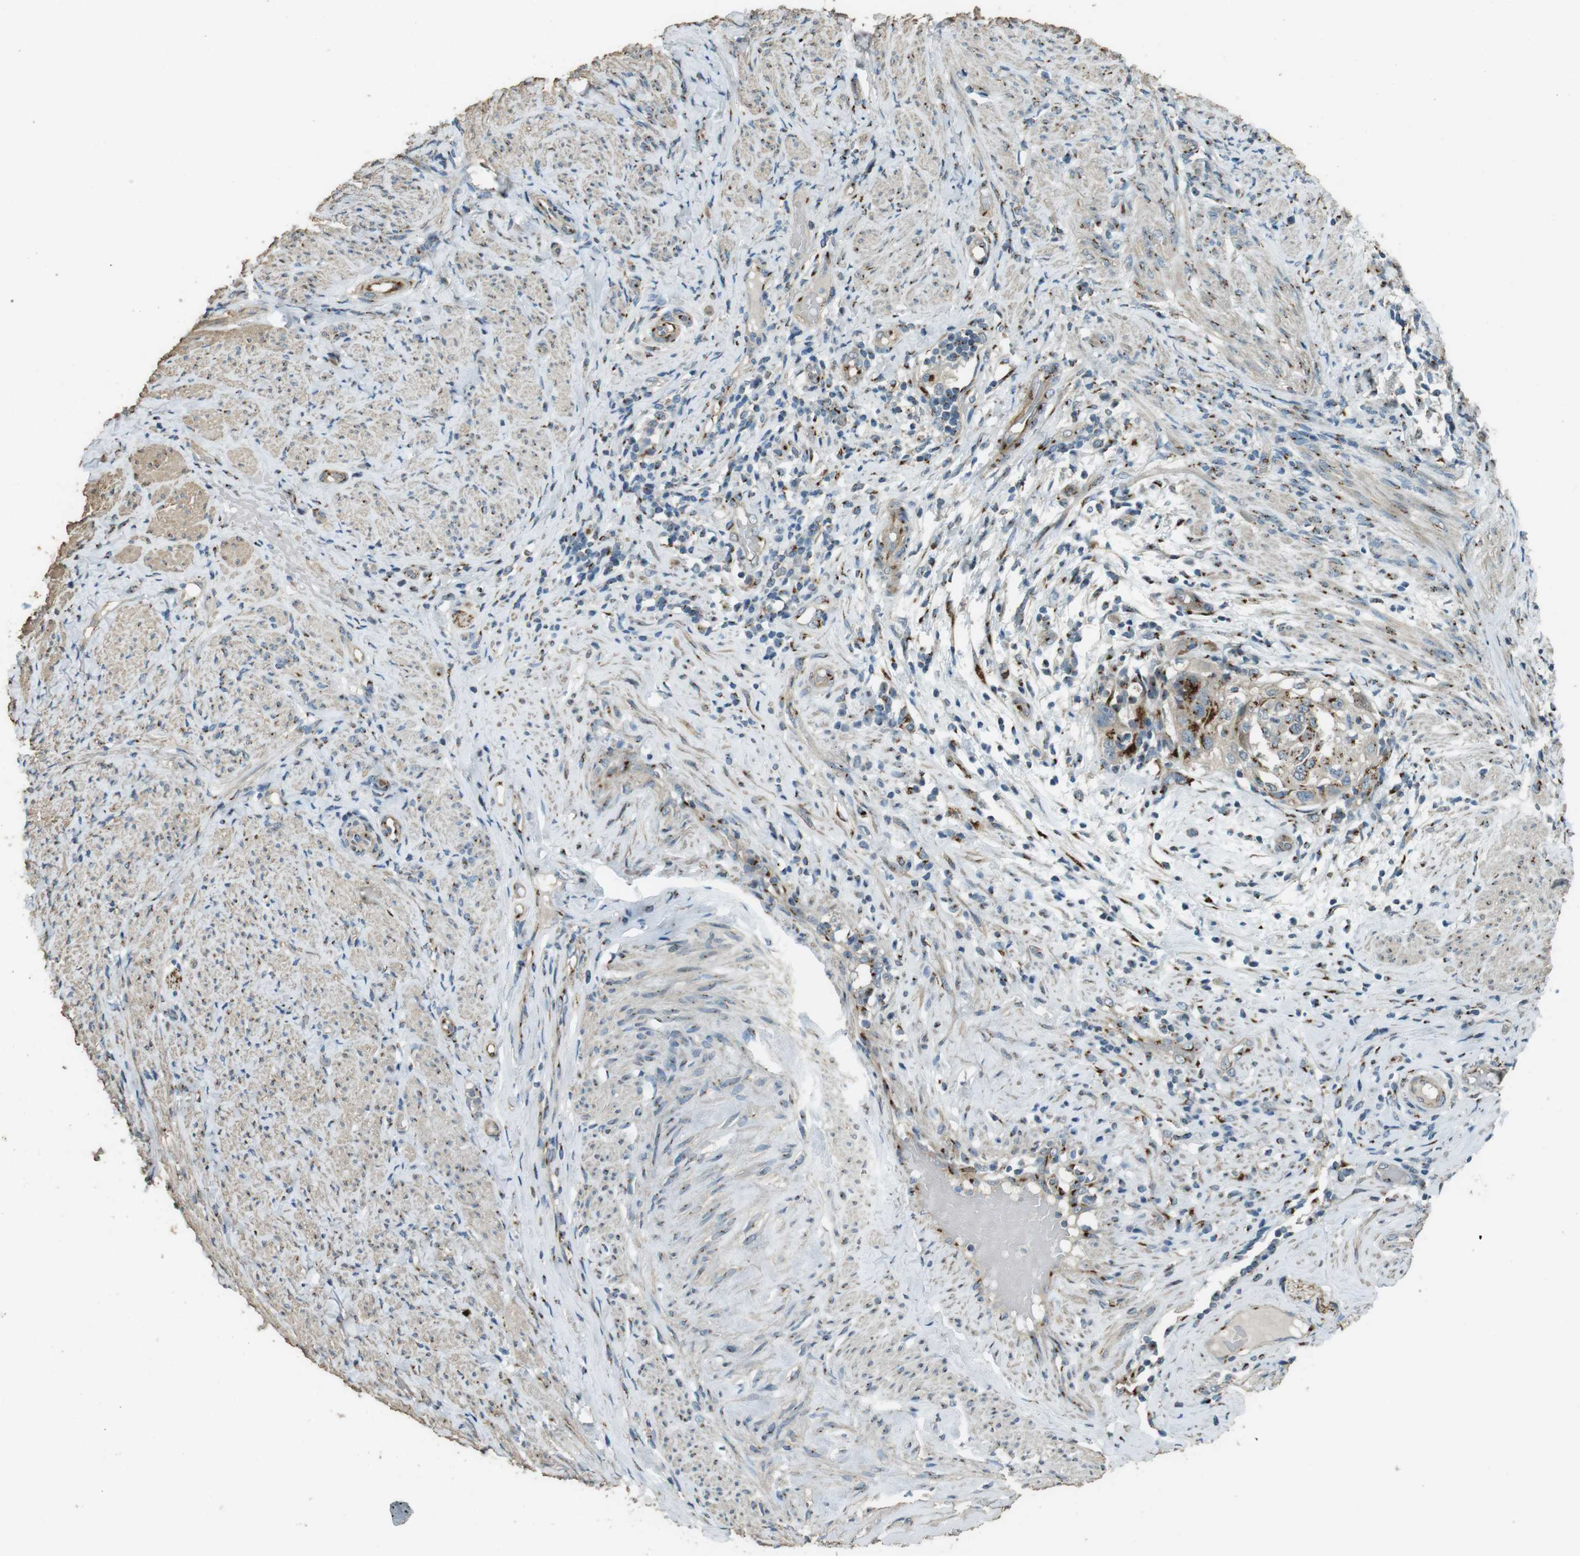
{"staining": {"intensity": "moderate", "quantity": ">75%", "location": "cytoplasmic/membranous"}, "tissue": "endometrial cancer", "cell_type": "Tumor cells", "image_type": "cancer", "snomed": [{"axis": "morphology", "description": "Adenocarcinoma, NOS"}, {"axis": "topography", "description": "Endometrium"}], "caption": "Adenocarcinoma (endometrial) stained with a protein marker reveals moderate staining in tumor cells.", "gene": "TMEM115", "patient": {"sex": "female", "age": 85}}